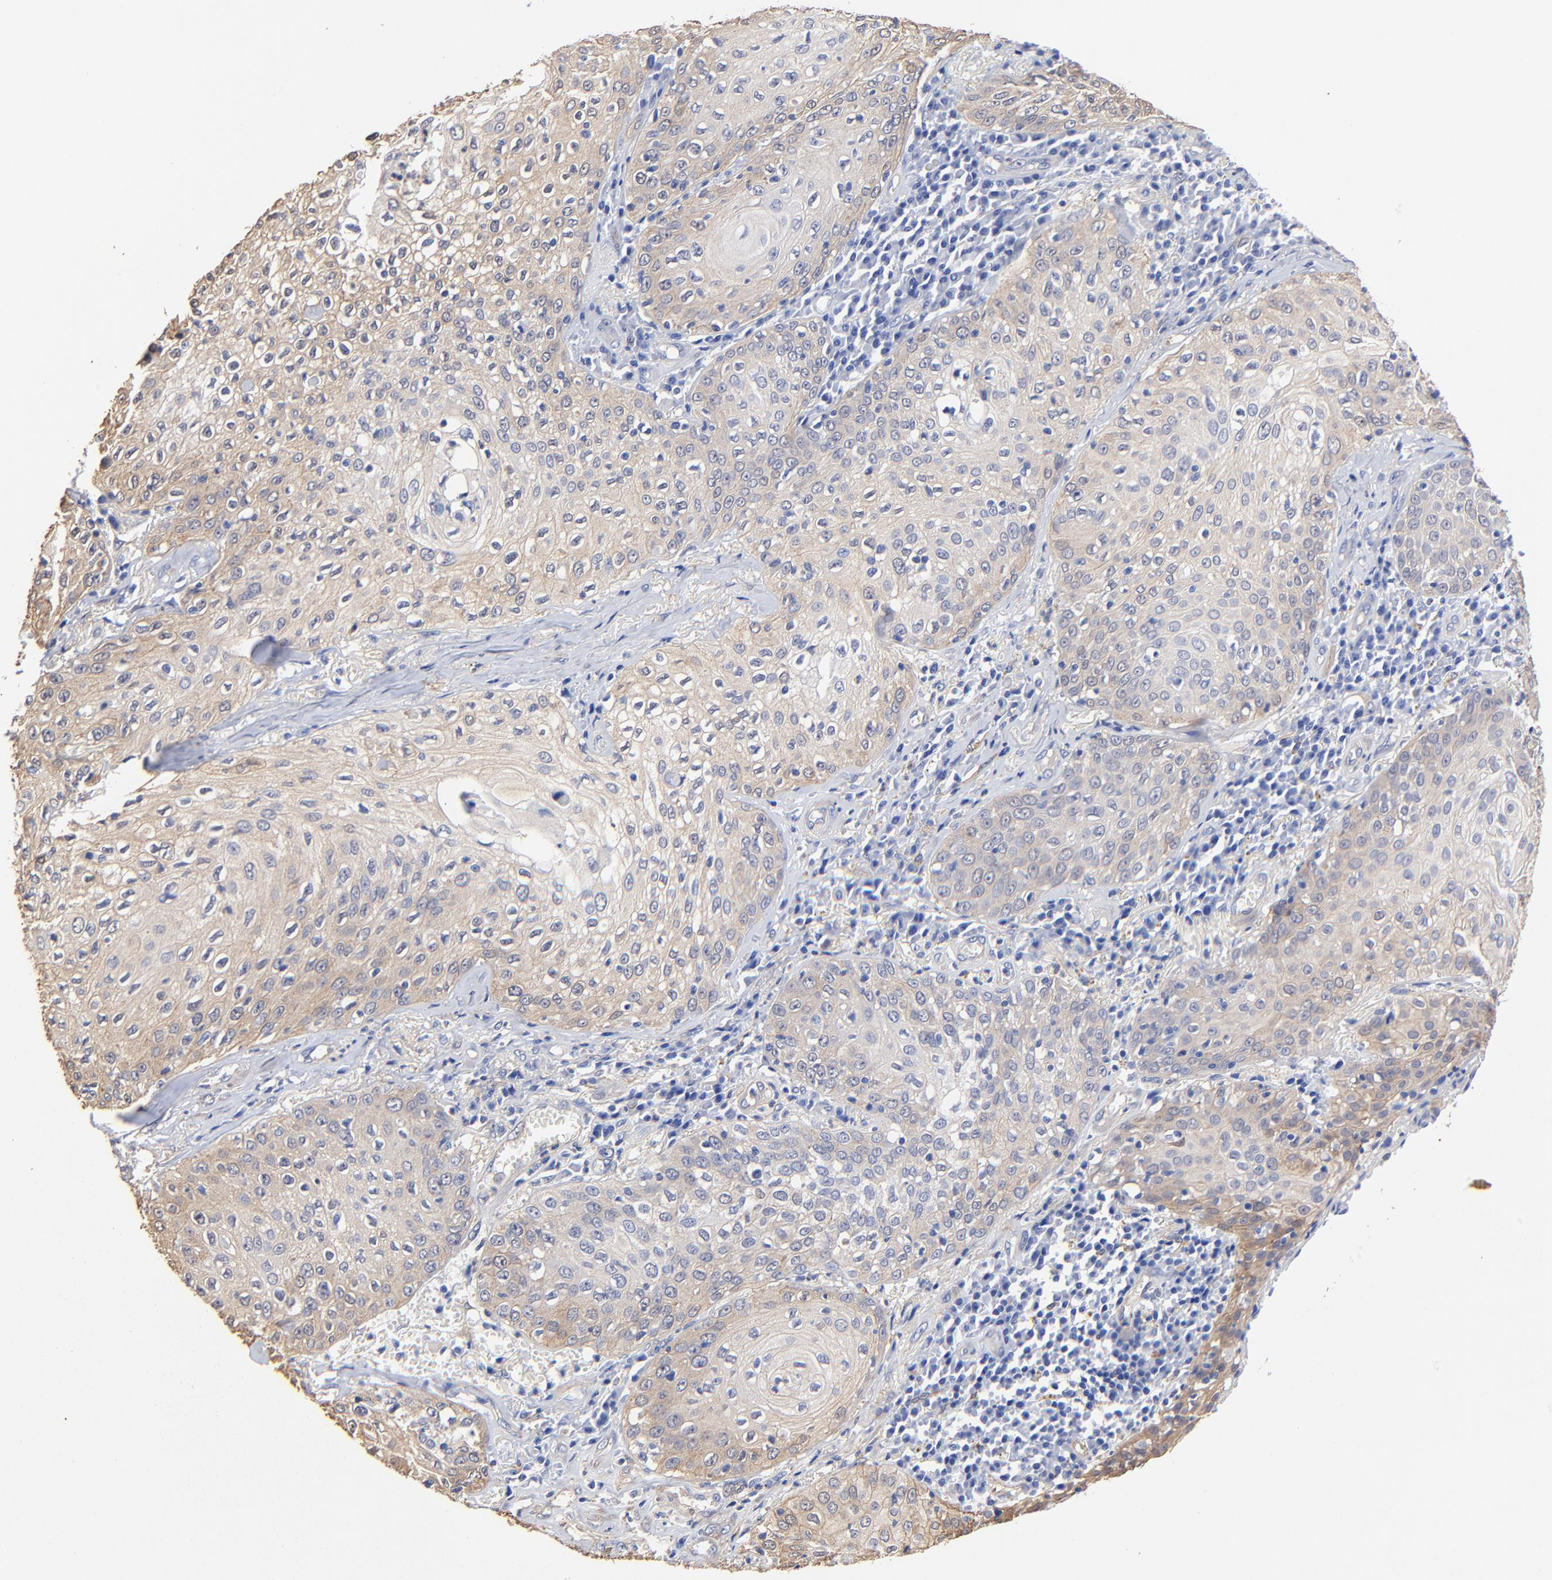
{"staining": {"intensity": "weak", "quantity": ">75%", "location": "cytoplasmic/membranous"}, "tissue": "skin cancer", "cell_type": "Tumor cells", "image_type": "cancer", "snomed": [{"axis": "morphology", "description": "Squamous cell carcinoma, NOS"}, {"axis": "topography", "description": "Skin"}], "caption": "A low amount of weak cytoplasmic/membranous positivity is appreciated in approximately >75% of tumor cells in squamous cell carcinoma (skin) tissue.", "gene": "TAGLN2", "patient": {"sex": "male", "age": 65}}